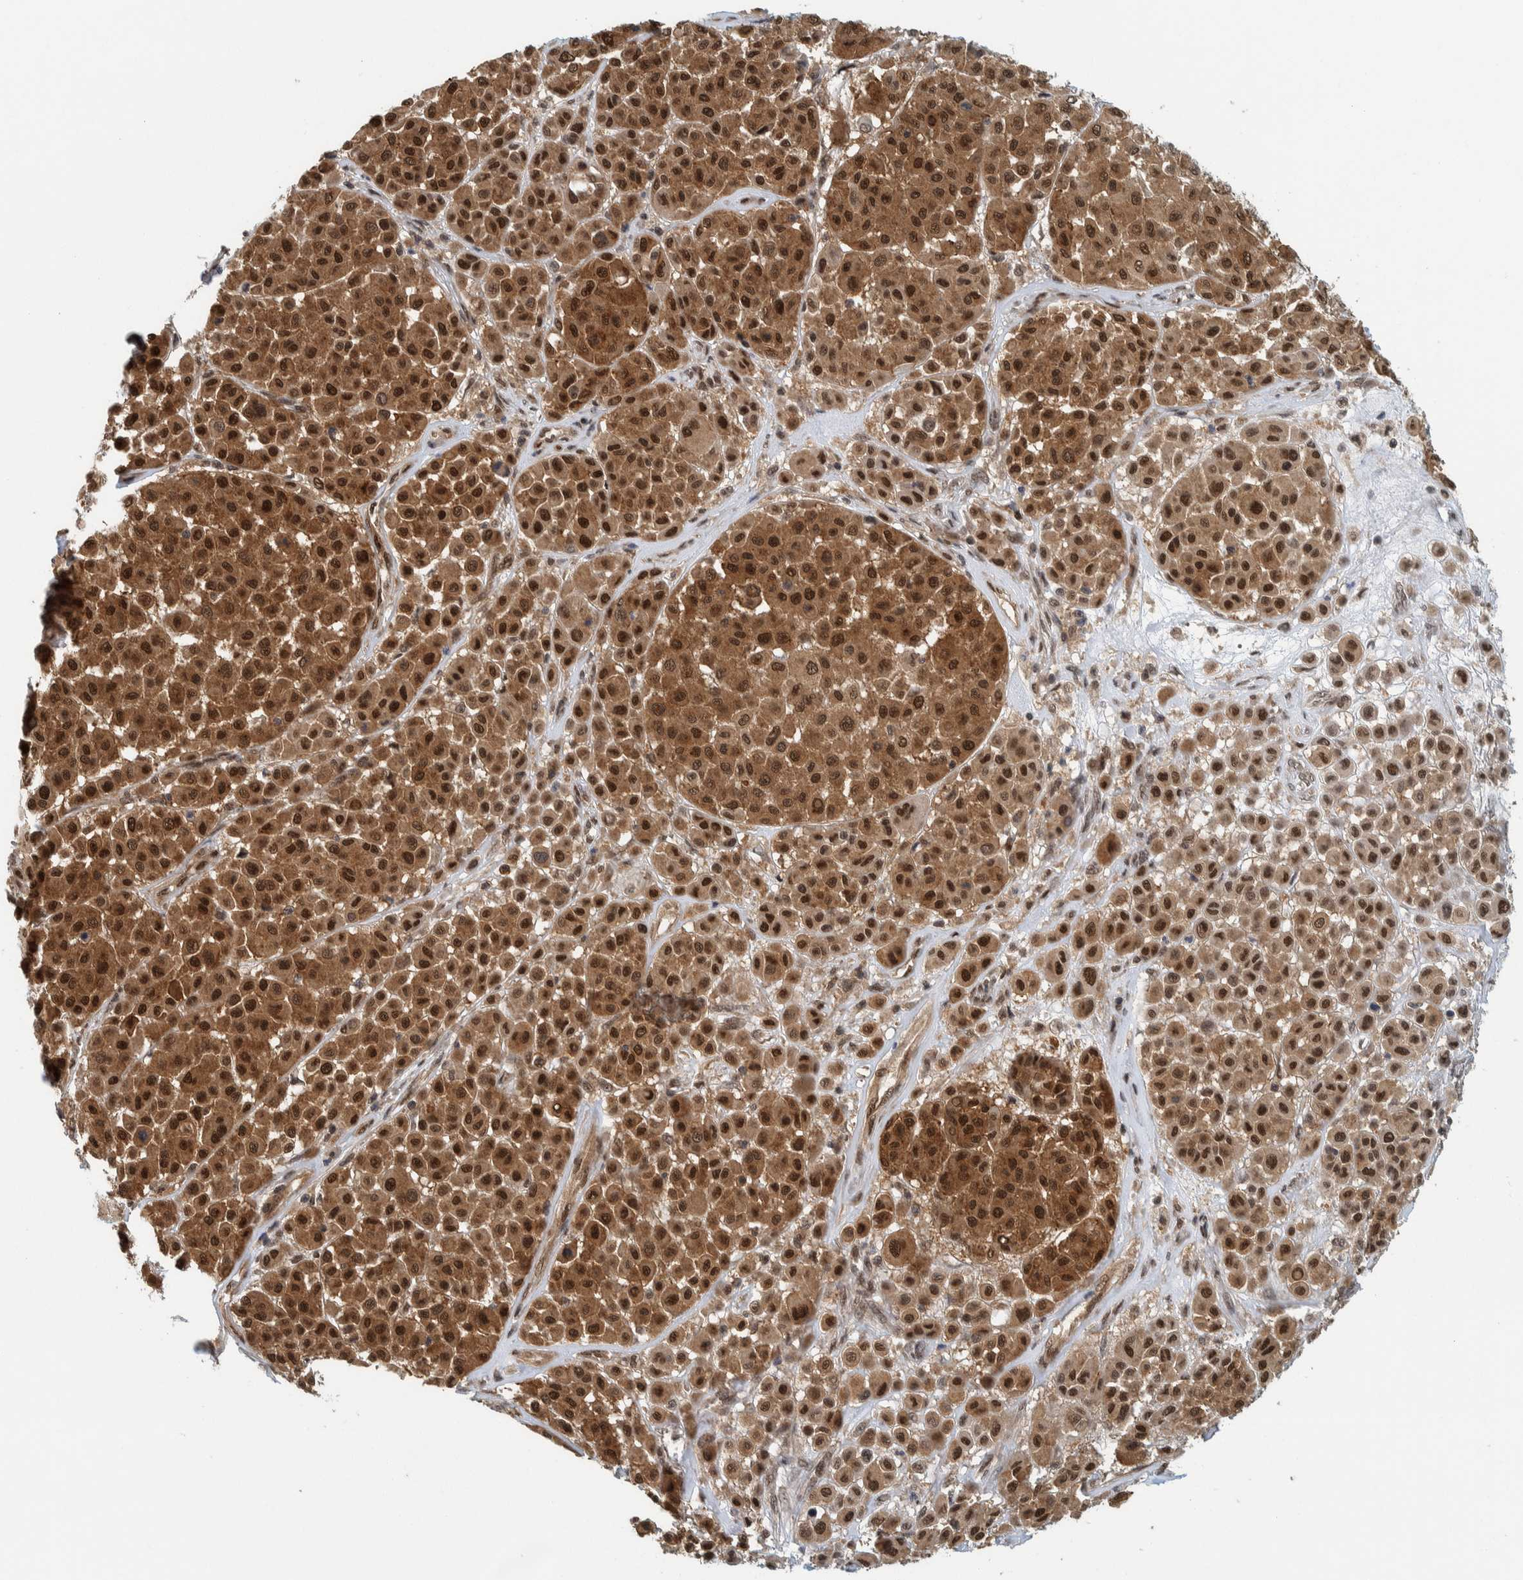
{"staining": {"intensity": "strong", "quantity": ">75%", "location": "cytoplasmic/membranous,nuclear"}, "tissue": "melanoma", "cell_type": "Tumor cells", "image_type": "cancer", "snomed": [{"axis": "morphology", "description": "Malignant melanoma, Metastatic site"}, {"axis": "topography", "description": "Soft tissue"}], "caption": "Melanoma stained with IHC displays strong cytoplasmic/membranous and nuclear expression in about >75% of tumor cells.", "gene": "COPS3", "patient": {"sex": "male", "age": 41}}